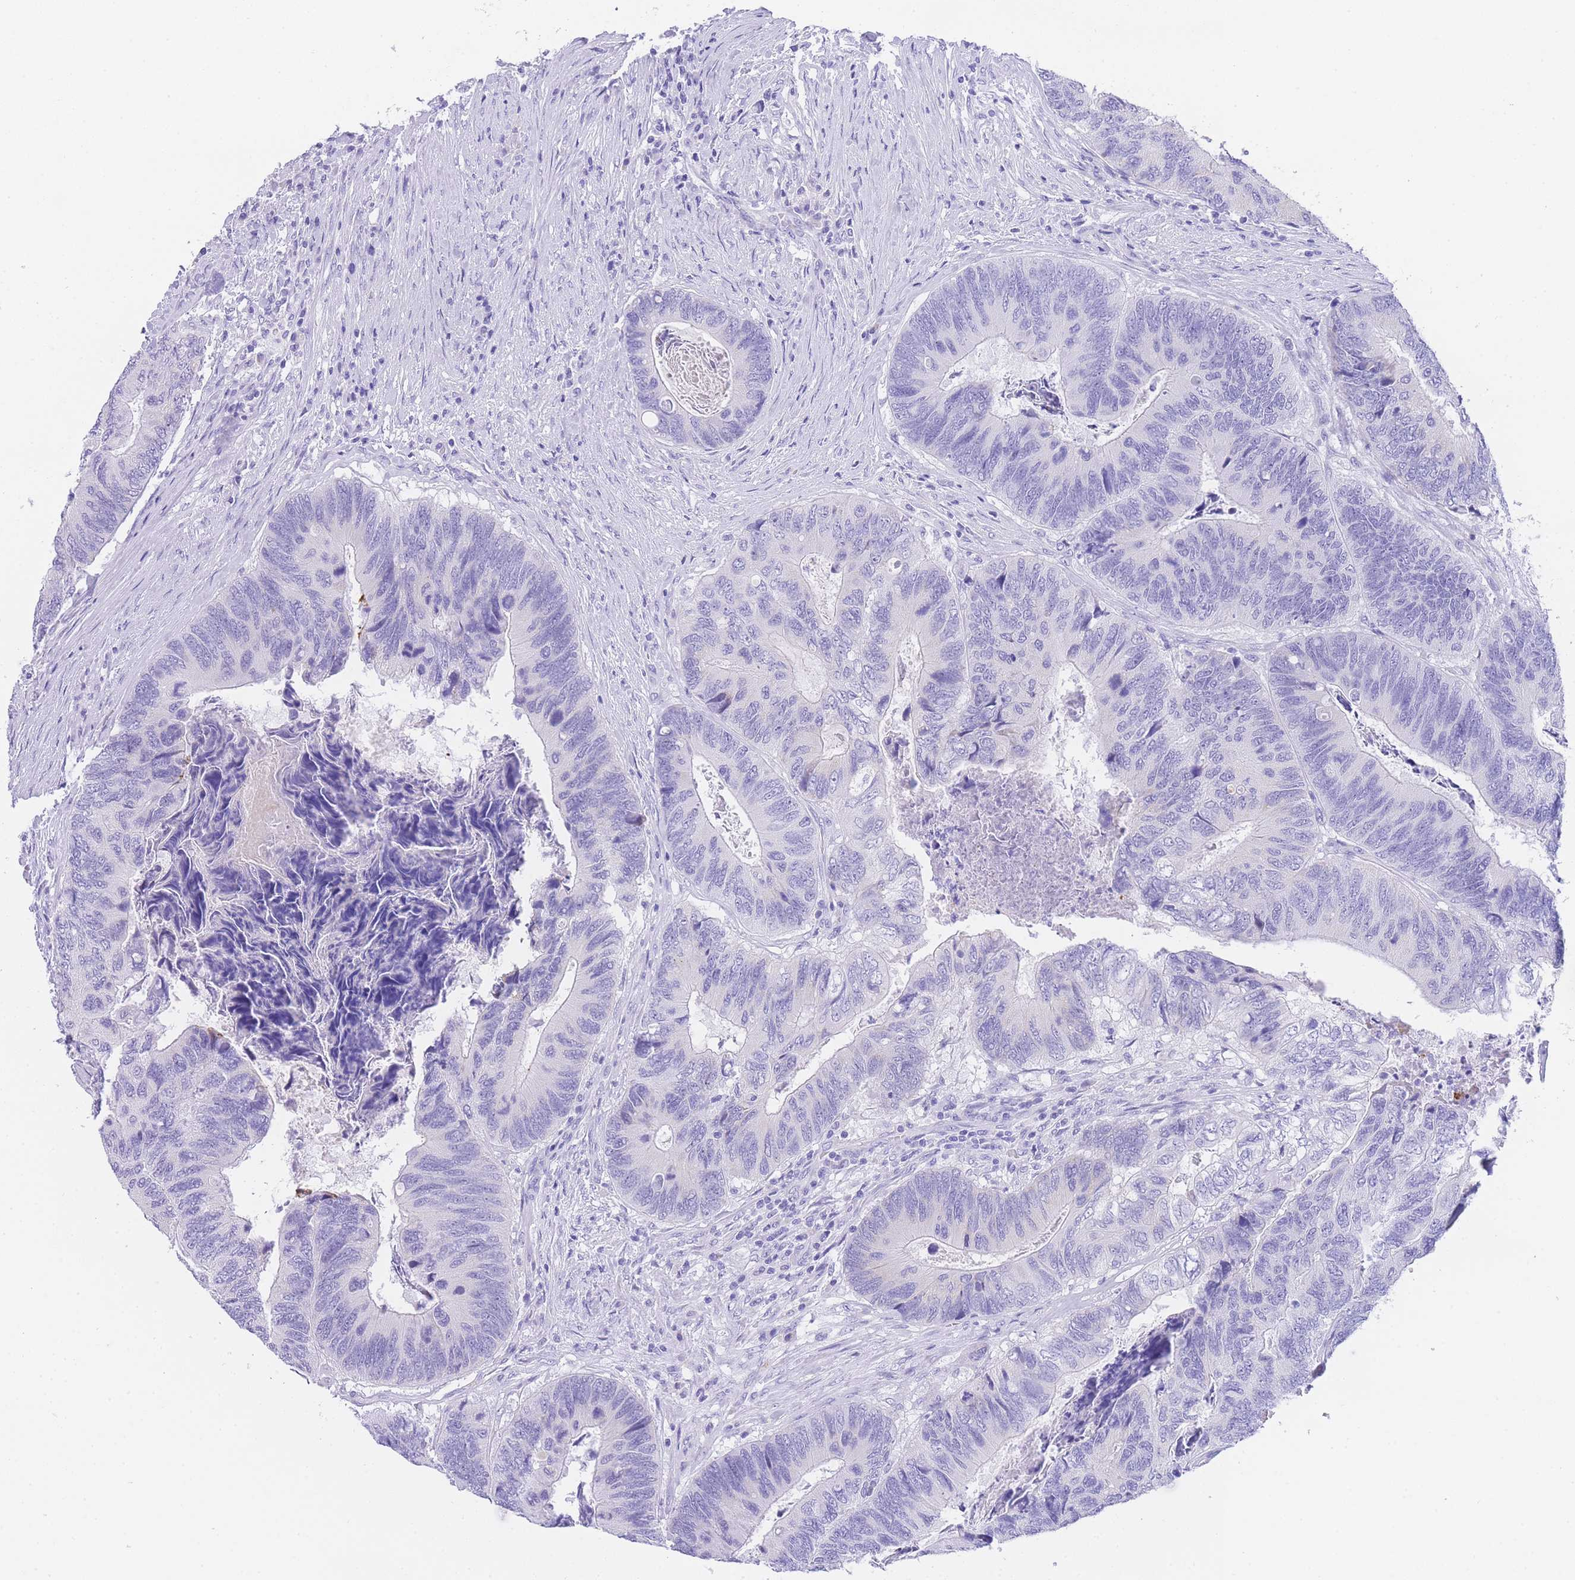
{"staining": {"intensity": "negative", "quantity": "none", "location": "none"}, "tissue": "colorectal cancer", "cell_type": "Tumor cells", "image_type": "cancer", "snomed": [{"axis": "morphology", "description": "Adenocarcinoma, NOS"}, {"axis": "topography", "description": "Colon"}], "caption": "Tumor cells are negative for protein expression in human colorectal cancer.", "gene": "NKD2", "patient": {"sex": "female", "age": 67}}